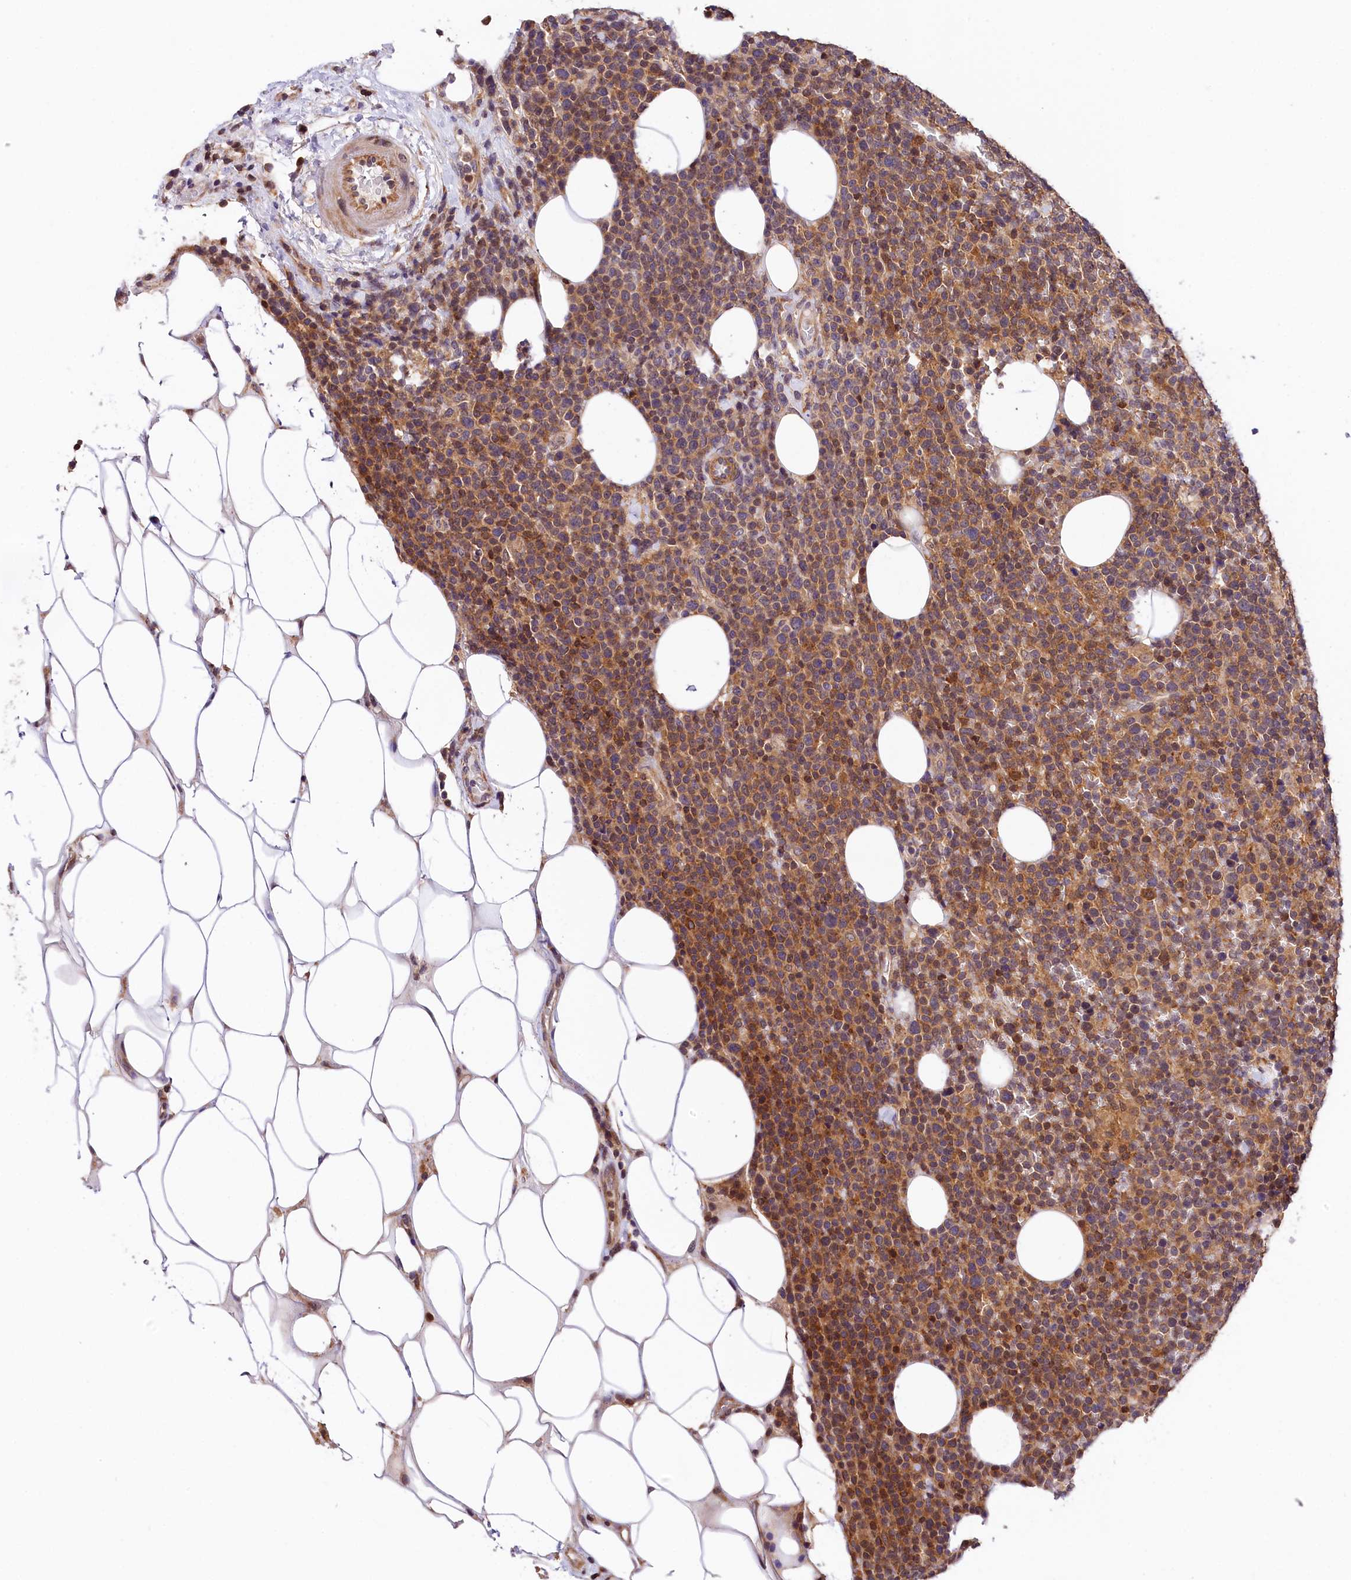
{"staining": {"intensity": "moderate", "quantity": ">75%", "location": "cytoplasmic/membranous,nuclear"}, "tissue": "lymphoma", "cell_type": "Tumor cells", "image_type": "cancer", "snomed": [{"axis": "morphology", "description": "Malignant lymphoma, non-Hodgkin's type, High grade"}, {"axis": "topography", "description": "Lymph node"}], "caption": "Lymphoma stained with DAB (3,3'-diaminobenzidine) IHC displays medium levels of moderate cytoplasmic/membranous and nuclear staining in about >75% of tumor cells.", "gene": "CHORDC1", "patient": {"sex": "male", "age": 61}}